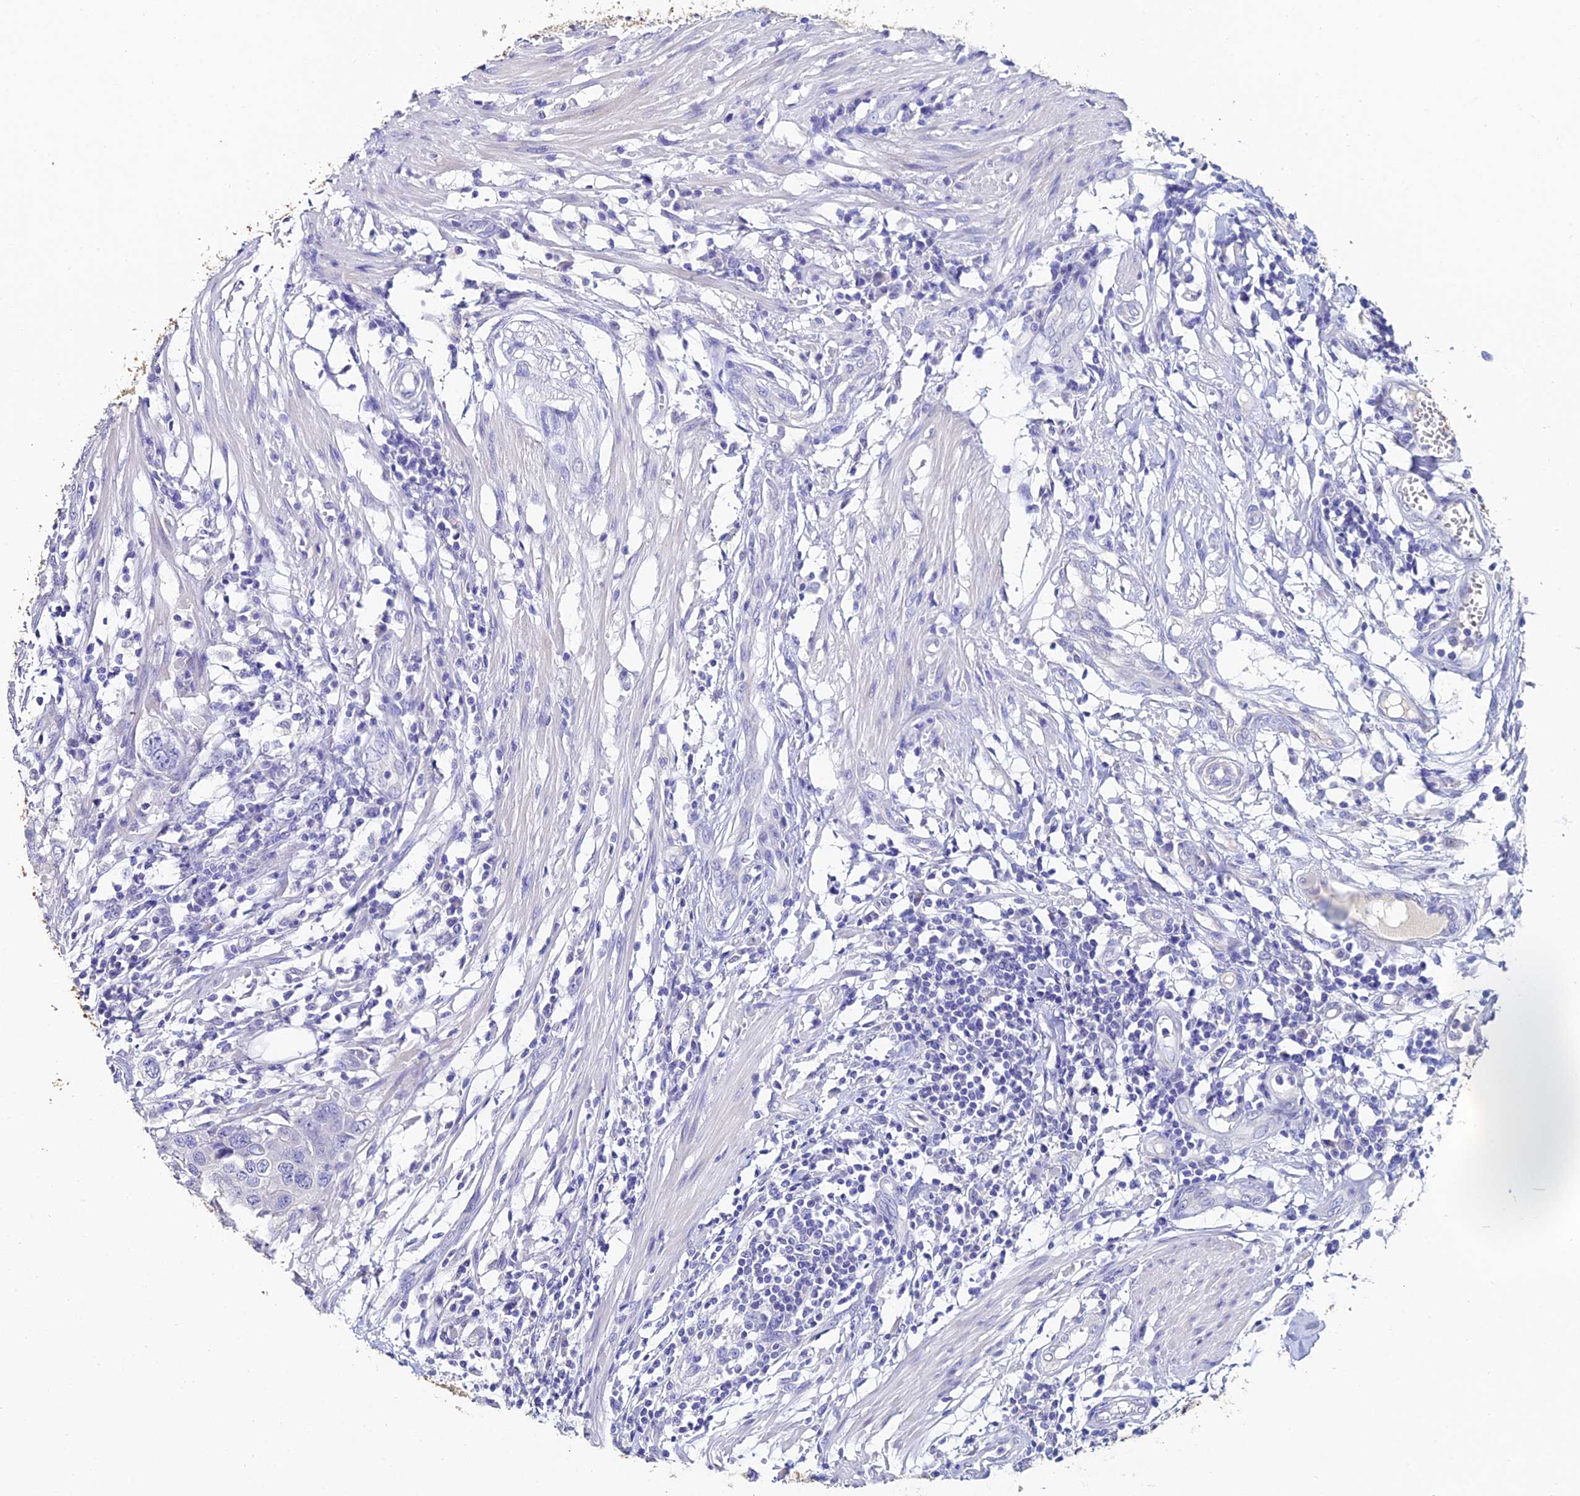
{"staining": {"intensity": "negative", "quantity": "none", "location": "none"}, "tissue": "colorectal cancer", "cell_type": "Tumor cells", "image_type": "cancer", "snomed": [{"axis": "morphology", "description": "Adenocarcinoma, NOS"}, {"axis": "topography", "description": "Colon"}], "caption": "High power microscopy image of an immunohistochemistry image of colorectal cancer, revealing no significant expression in tumor cells.", "gene": "ESRRG", "patient": {"sex": "male", "age": 77}}